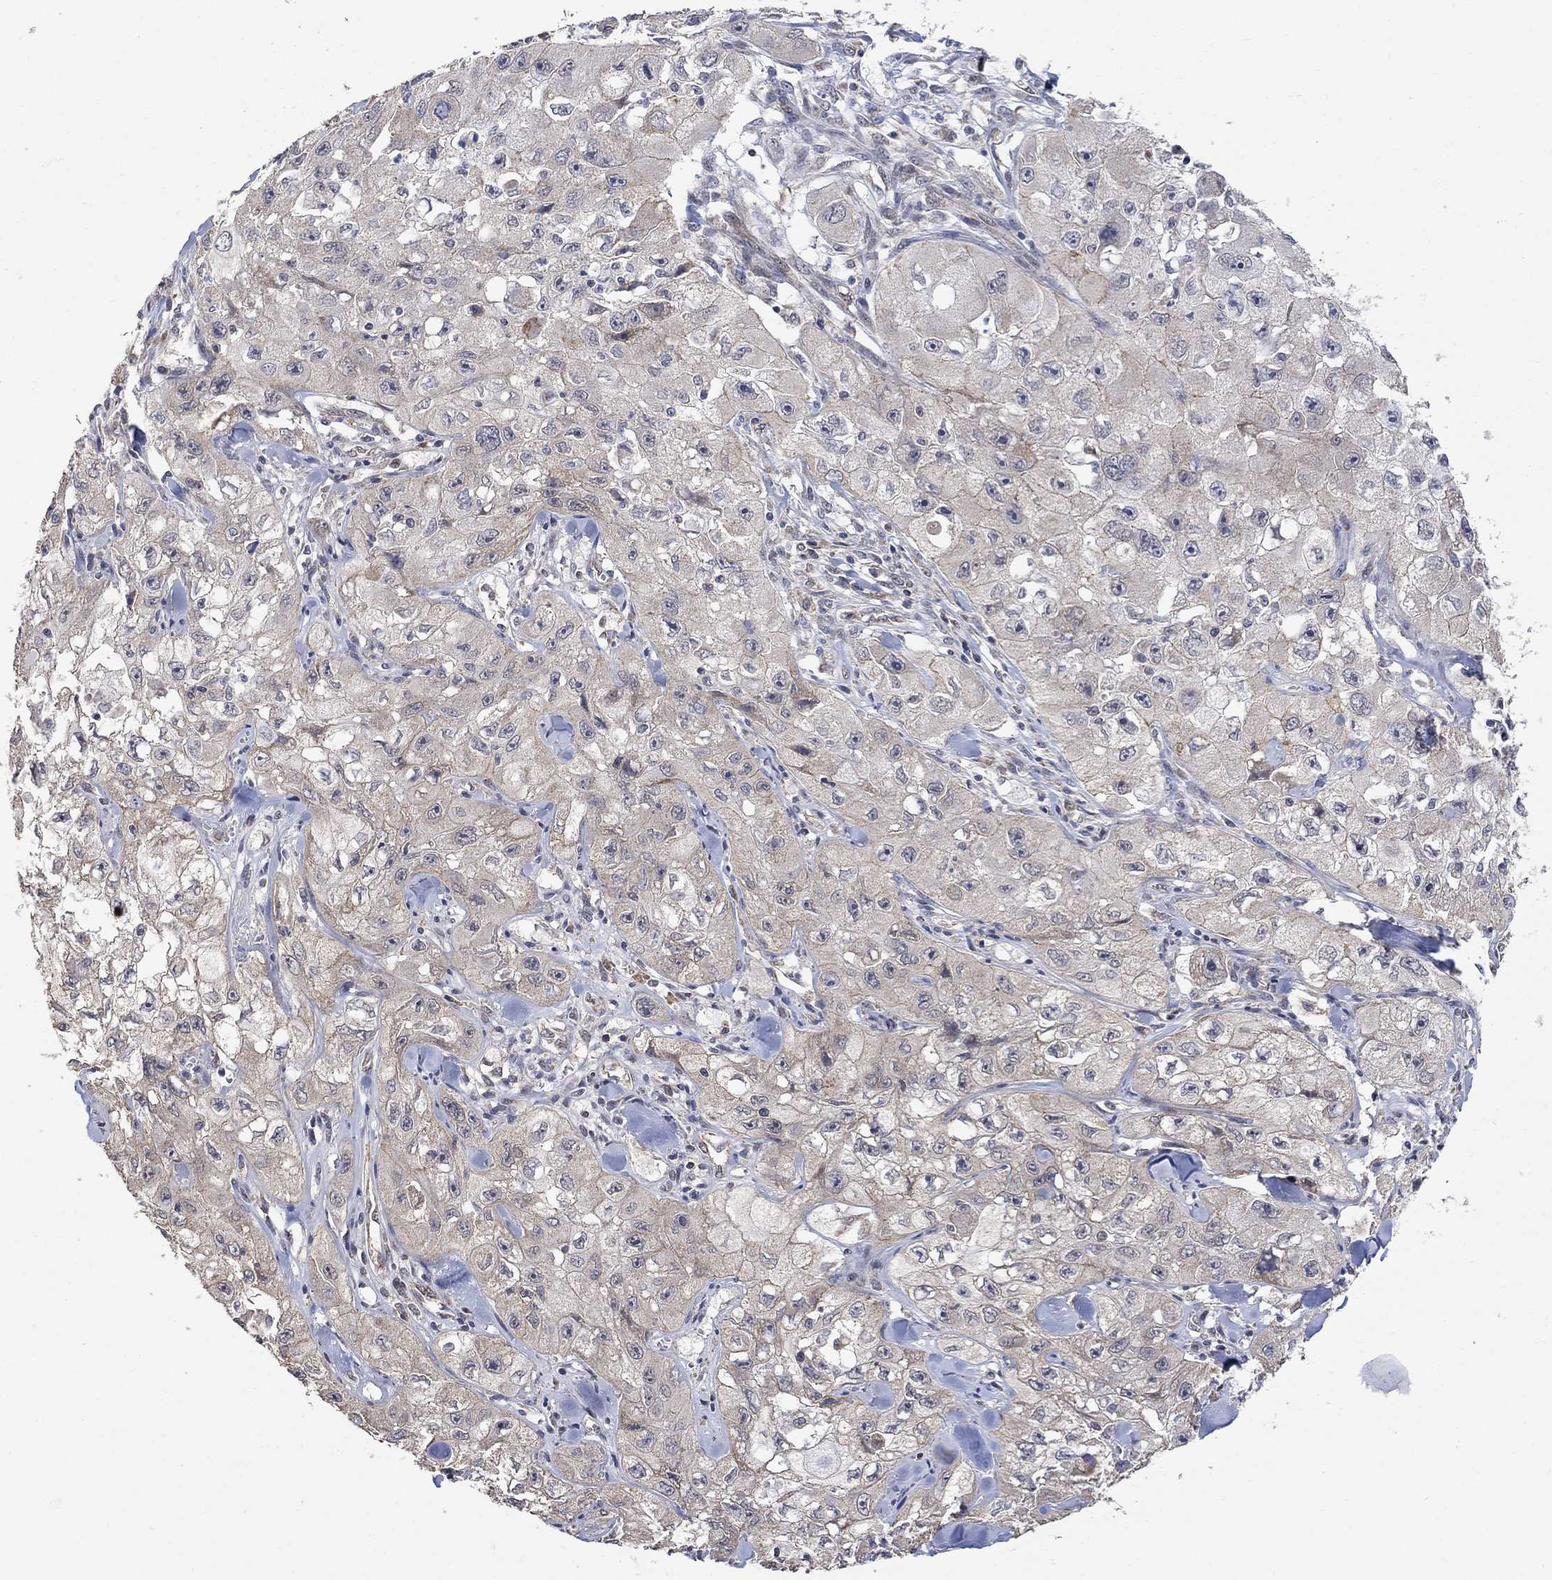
{"staining": {"intensity": "weak", "quantity": "<25%", "location": "cytoplasmic/membranous"}, "tissue": "skin cancer", "cell_type": "Tumor cells", "image_type": "cancer", "snomed": [{"axis": "morphology", "description": "Squamous cell carcinoma, NOS"}, {"axis": "topography", "description": "Skin"}, {"axis": "topography", "description": "Subcutis"}], "caption": "The micrograph shows no staining of tumor cells in skin squamous cell carcinoma.", "gene": "ANKRA2", "patient": {"sex": "male", "age": 73}}